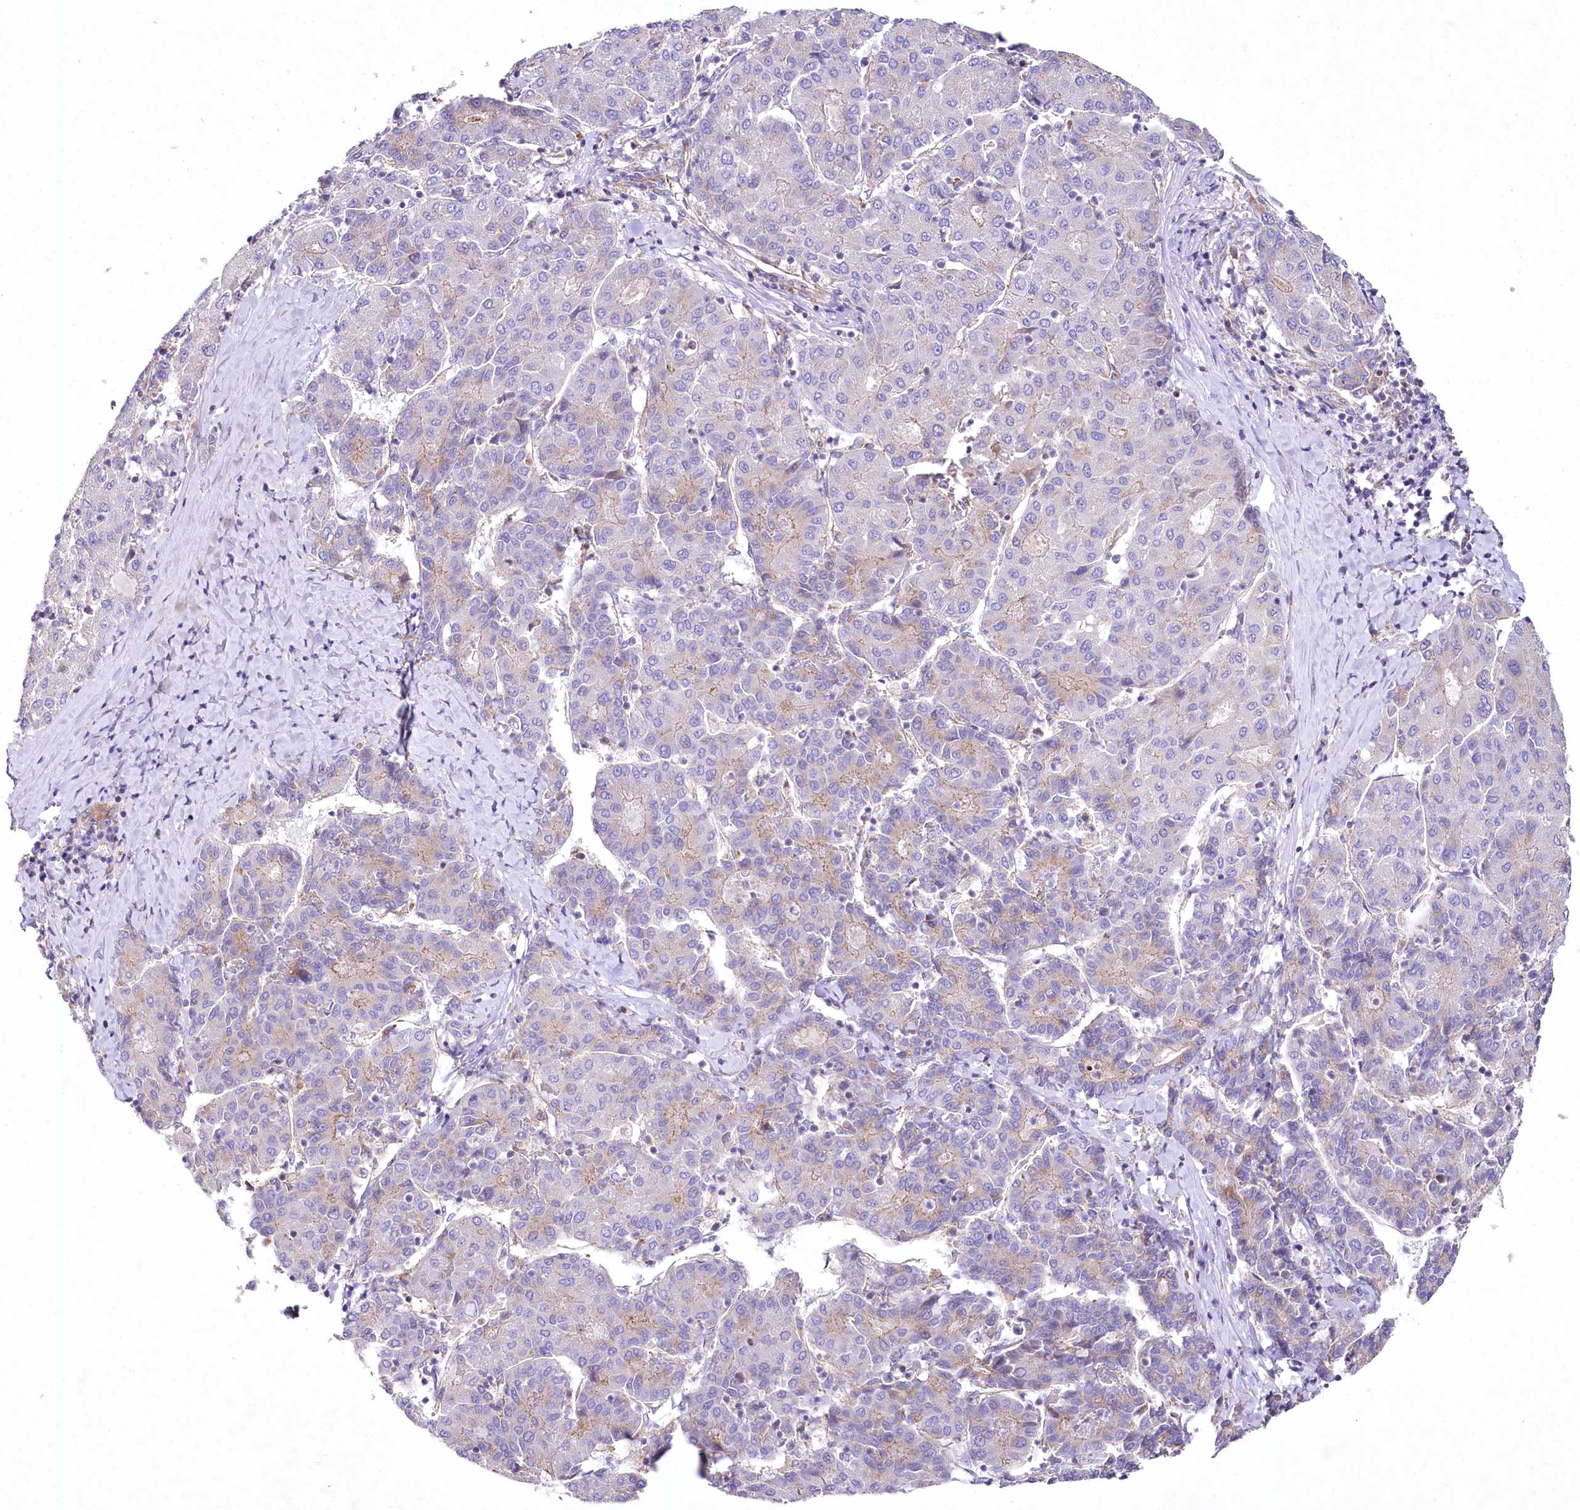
{"staining": {"intensity": "weak", "quantity": "<25%", "location": "cytoplasmic/membranous"}, "tissue": "liver cancer", "cell_type": "Tumor cells", "image_type": "cancer", "snomed": [{"axis": "morphology", "description": "Carcinoma, Hepatocellular, NOS"}, {"axis": "topography", "description": "Liver"}], "caption": "A histopathology image of human liver cancer (hepatocellular carcinoma) is negative for staining in tumor cells.", "gene": "STX6", "patient": {"sex": "male", "age": 65}}